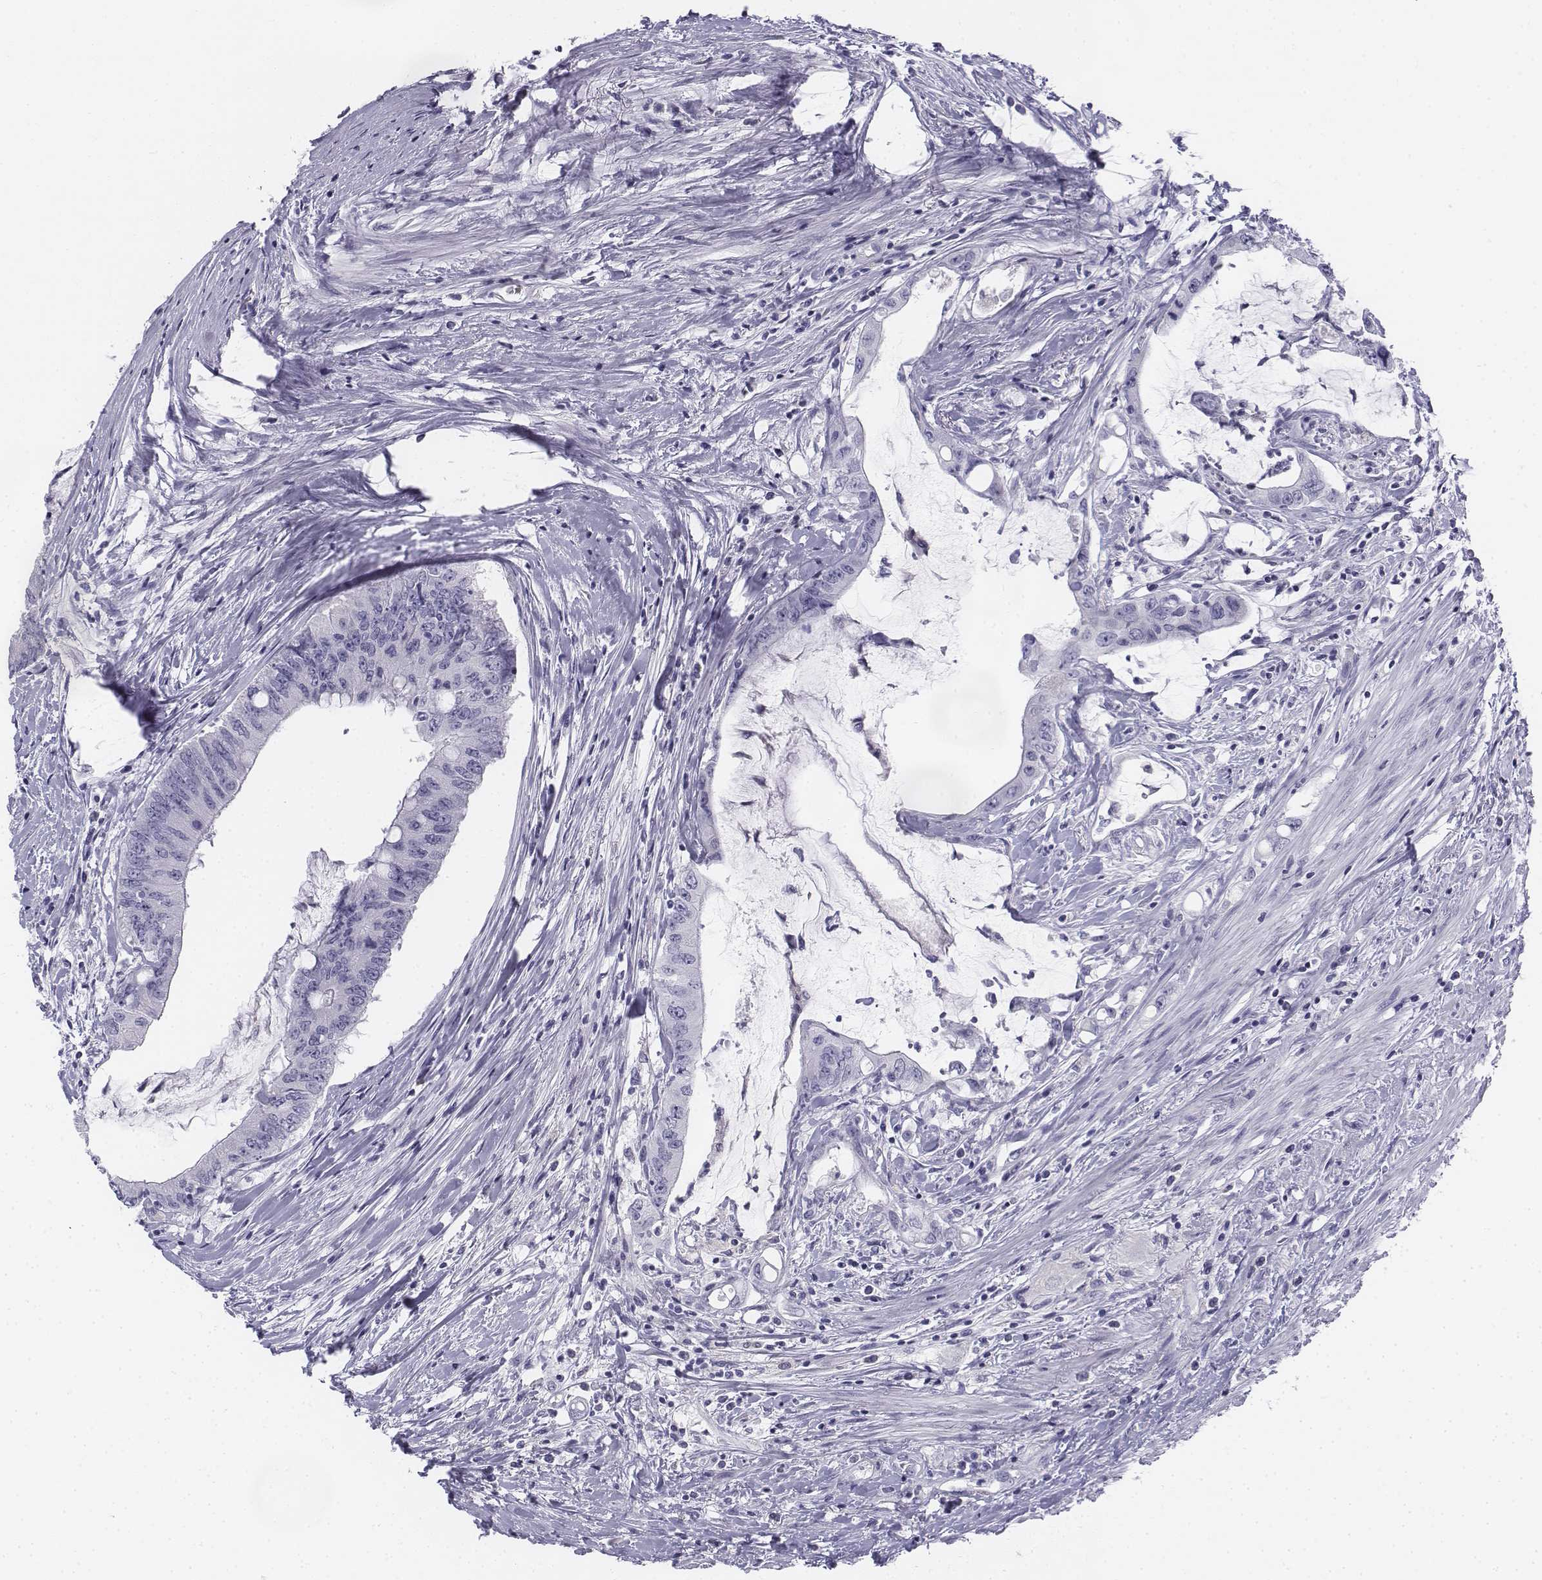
{"staining": {"intensity": "negative", "quantity": "none", "location": "none"}, "tissue": "colorectal cancer", "cell_type": "Tumor cells", "image_type": "cancer", "snomed": [{"axis": "morphology", "description": "Adenocarcinoma, NOS"}, {"axis": "topography", "description": "Rectum"}], "caption": "Immunohistochemistry image of neoplastic tissue: colorectal cancer (adenocarcinoma) stained with DAB demonstrates no significant protein positivity in tumor cells.", "gene": "TH", "patient": {"sex": "male", "age": 59}}